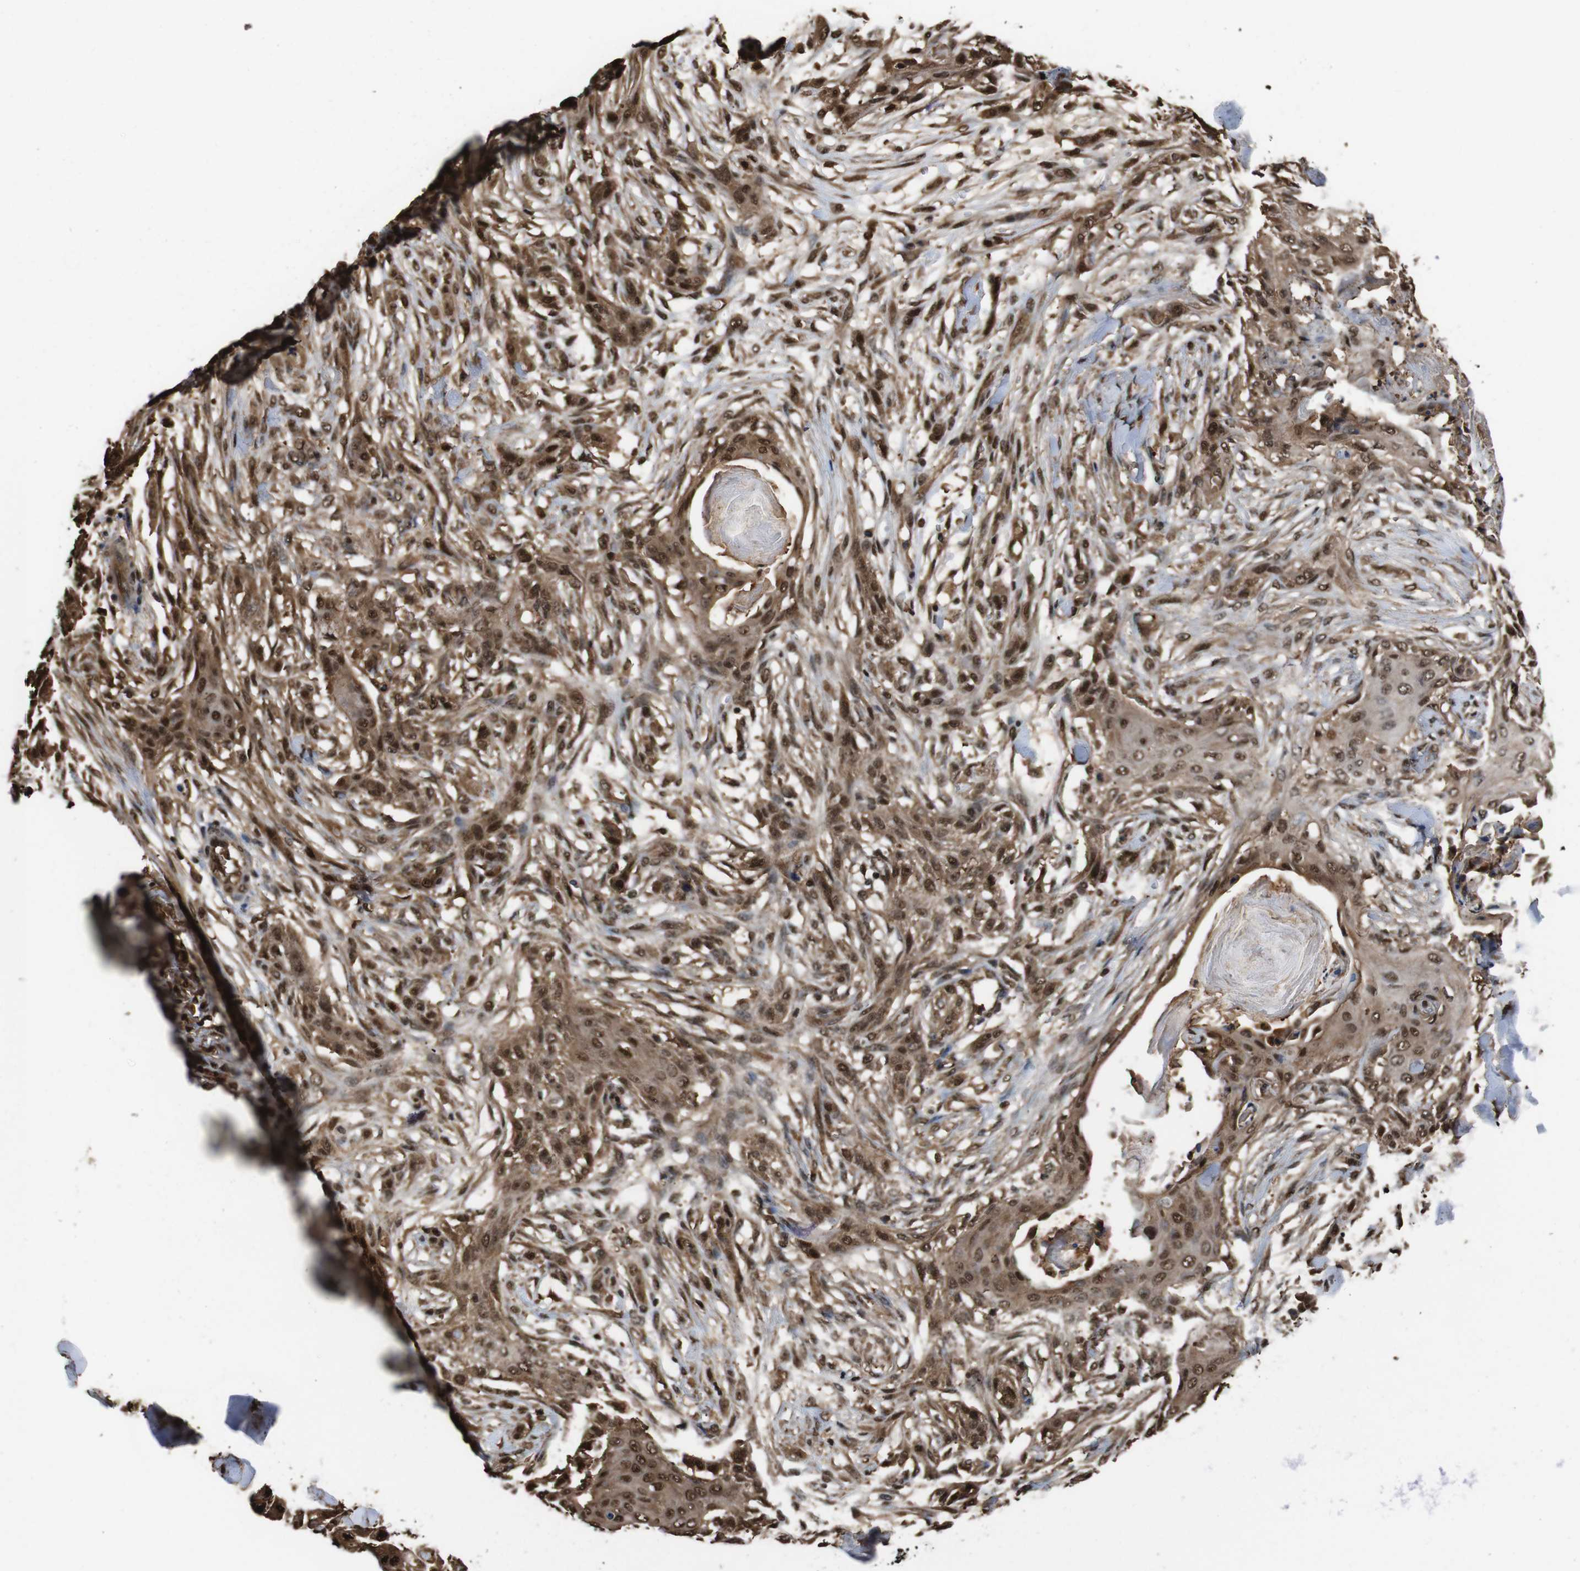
{"staining": {"intensity": "moderate", "quantity": ">75%", "location": "cytoplasmic/membranous,nuclear"}, "tissue": "skin cancer", "cell_type": "Tumor cells", "image_type": "cancer", "snomed": [{"axis": "morphology", "description": "Squamous cell carcinoma, NOS"}, {"axis": "topography", "description": "Skin"}], "caption": "This is a histology image of IHC staining of skin squamous cell carcinoma, which shows moderate staining in the cytoplasmic/membranous and nuclear of tumor cells.", "gene": "VCP", "patient": {"sex": "female", "age": 59}}